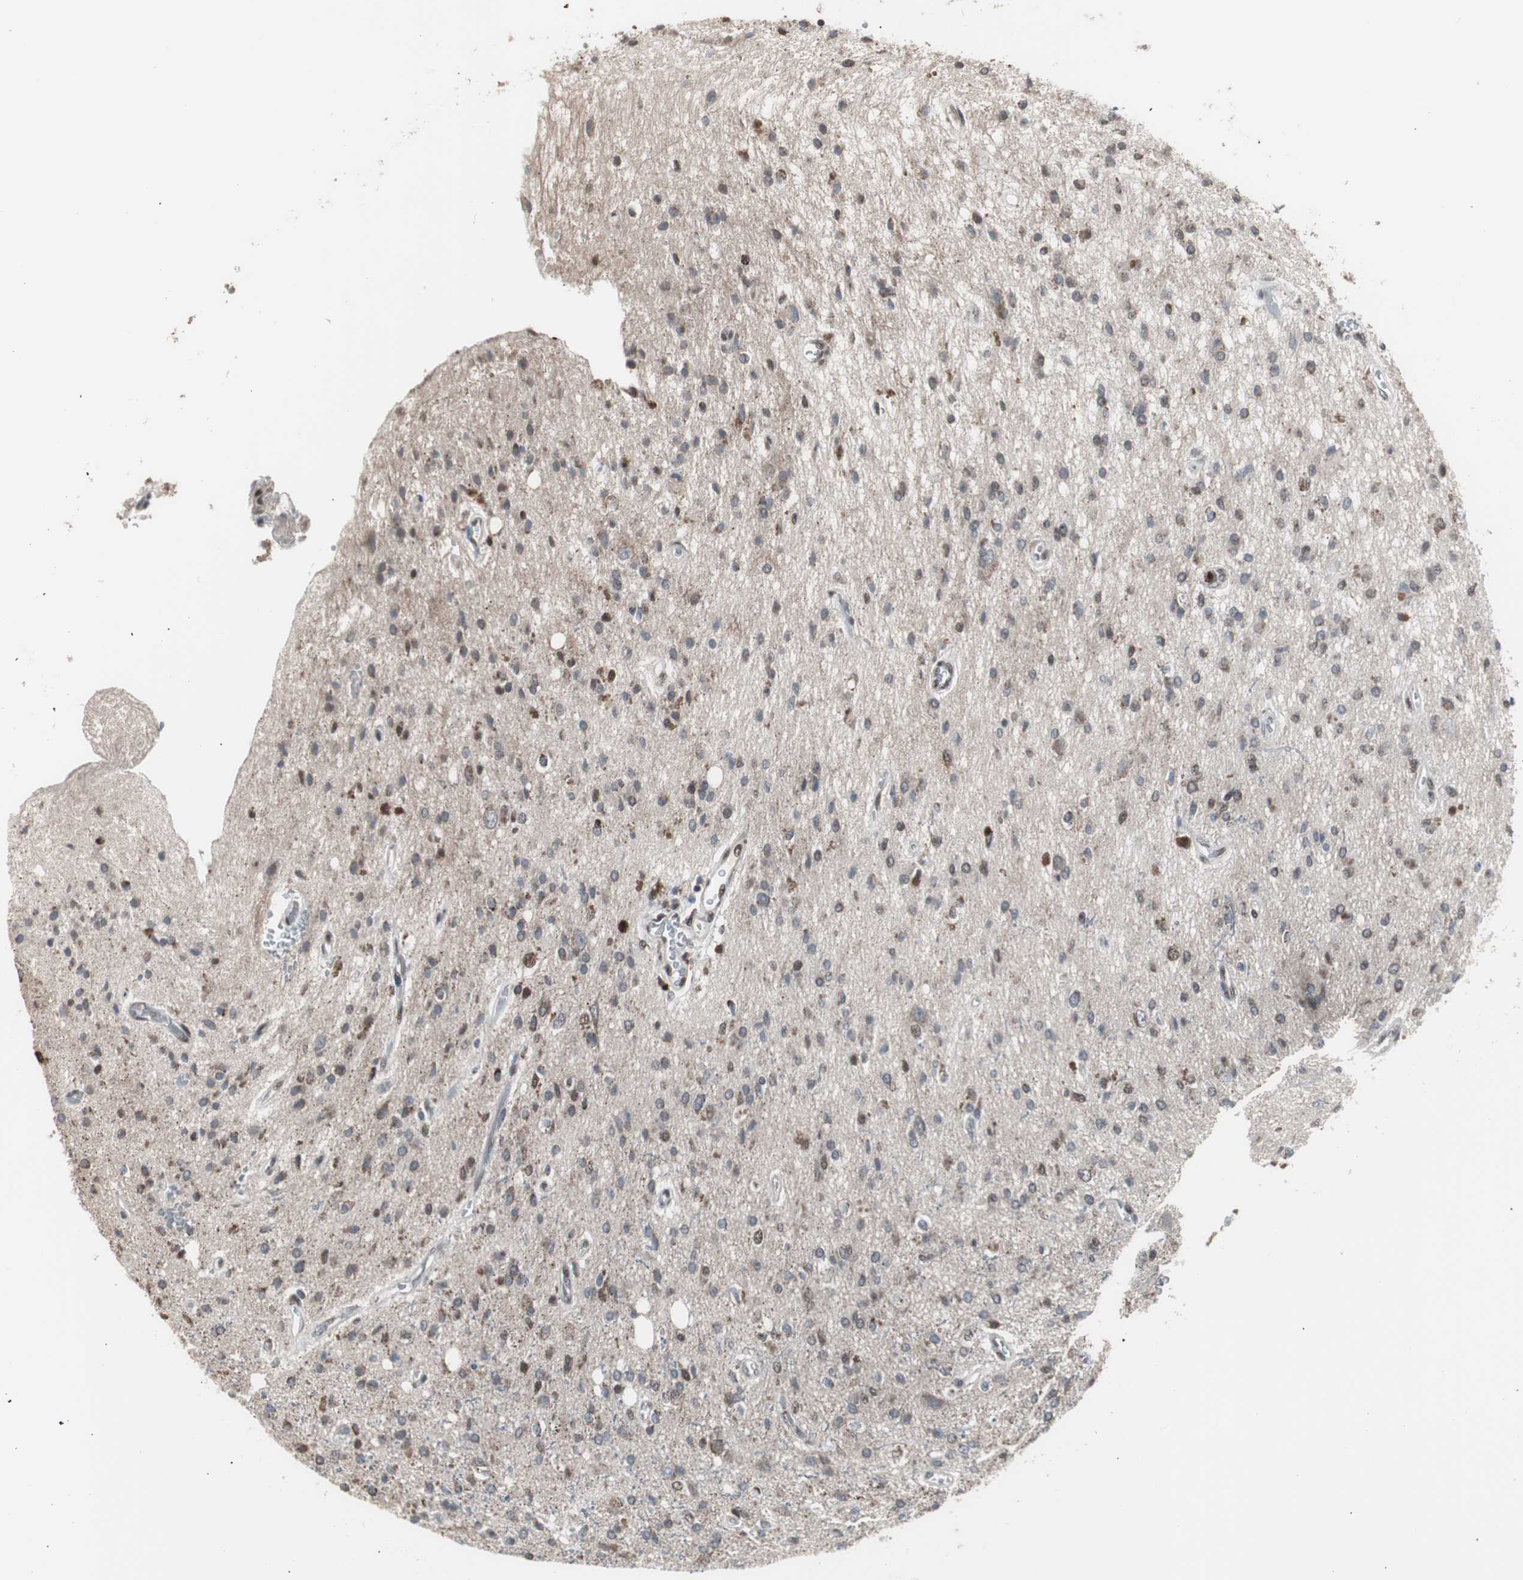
{"staining": {"intensity": "weak", "quantity": "25%-75%", "location": "cytoplasmic/membranous,nuclear"}, "tissue": "glioma", "cell_type": "Tumor cells", "image_type": "cancer", "snomed": [{"axis": "morphology", "description": "Glioma, malignant, High grade"}, {"axis": "topography", "description": "Brain"}], "caption": "There is low levels of weak cytoplasmic/membranous and nuclear expression in tumor cells of malignant high-grade glioma, as demonstrated by immunohistochemical staining (brown color).", "gene": "RXRA", "patient": {"sex": "male", "age": 47}}